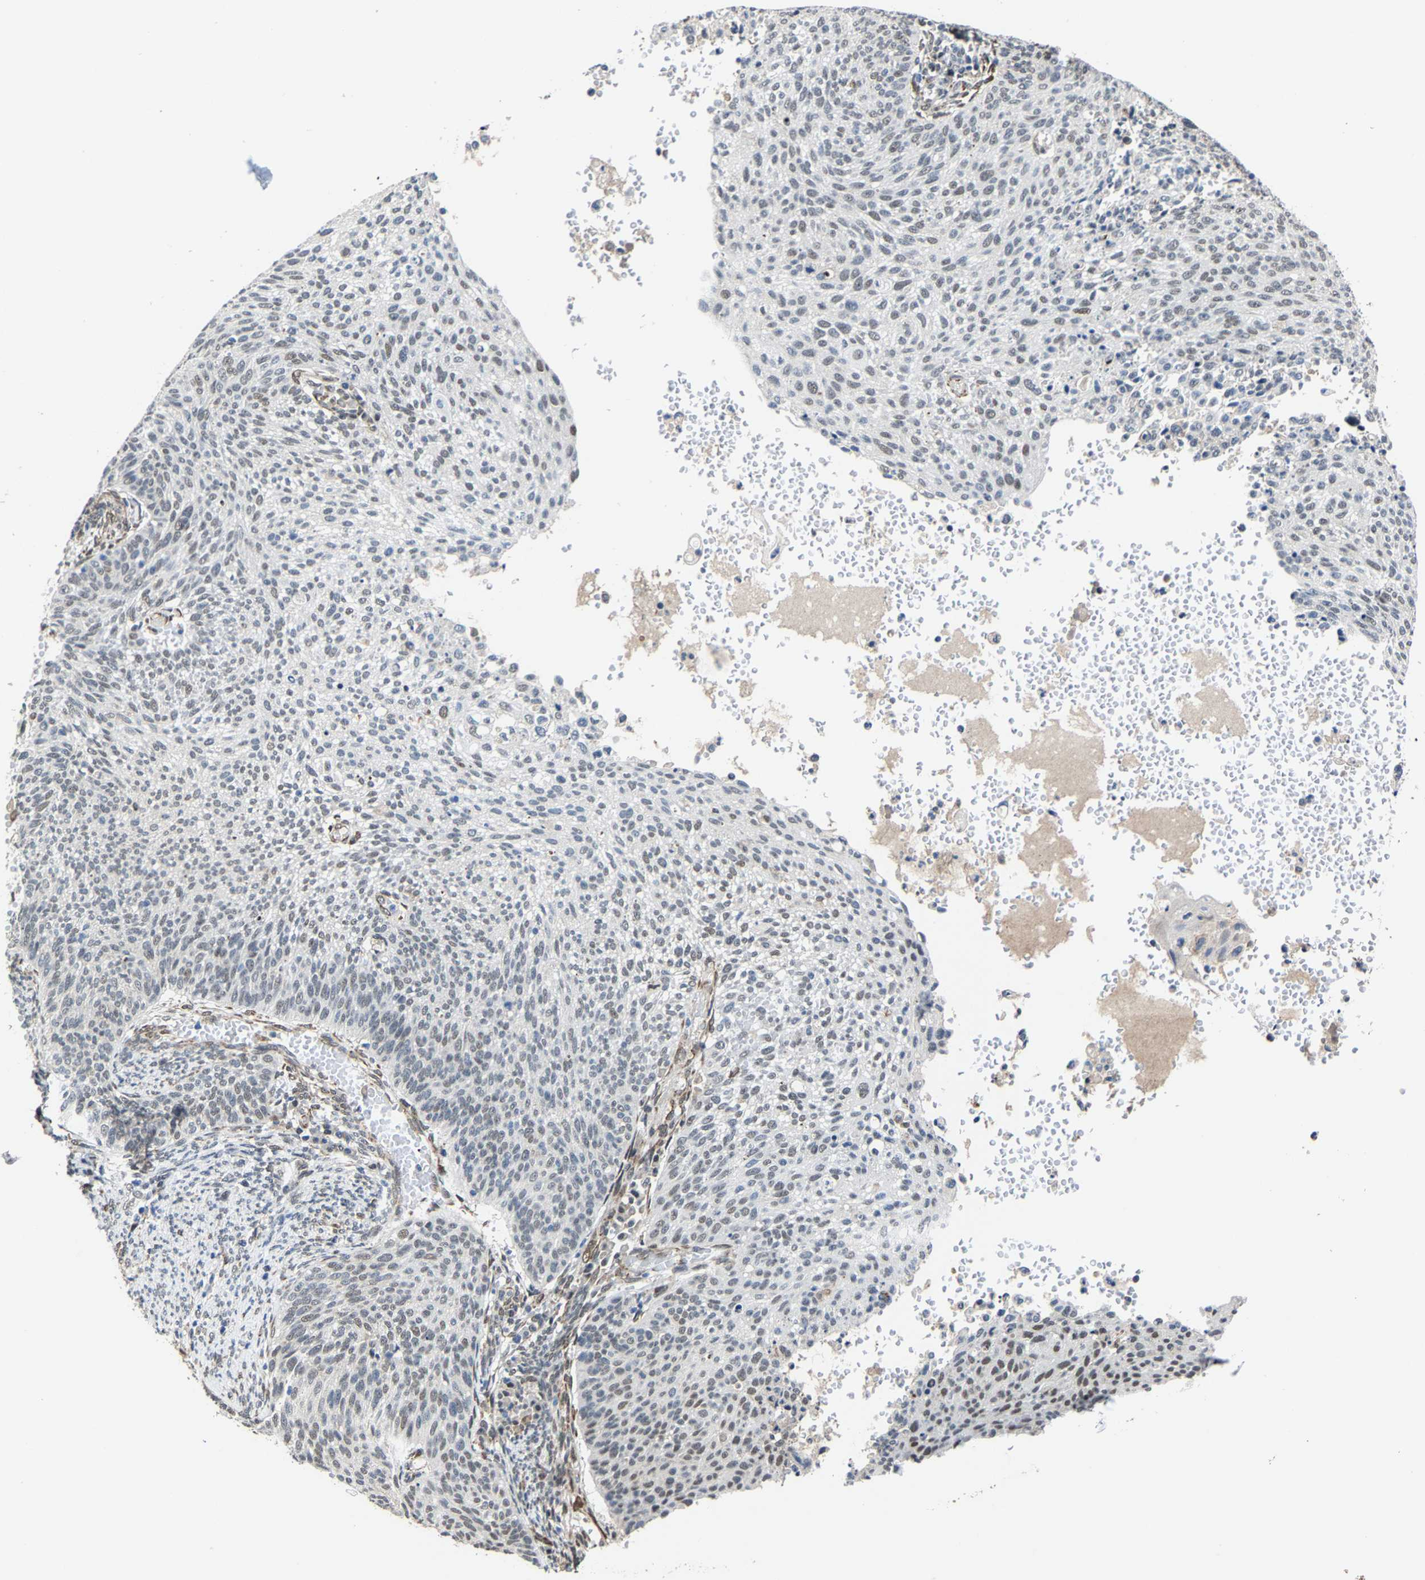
{"staining": {"intensity": "weak", "quantity": "25%-75%", "location": "nuclear"}, "tissue": "cervical cancer", "cell_type": "Tumor cells", "image_type": "cancer", "snomed": [{"axis": "morphology", "description": "Squamous cell carcinoma, NOS"}, {"axis": "topography", "description": "Cervix"}], "caption": "Immunohistochemistry image of neoplastic tissue: cervical cancer (squamous cell carcinoma) stained using IHC reveals low levels of weak protein expression localized specifically in the nuclear of tumor cells, appearing as a nuclear brown color.", "gene": "METTL1", "patient": {"sex": "female", "age": 70}}